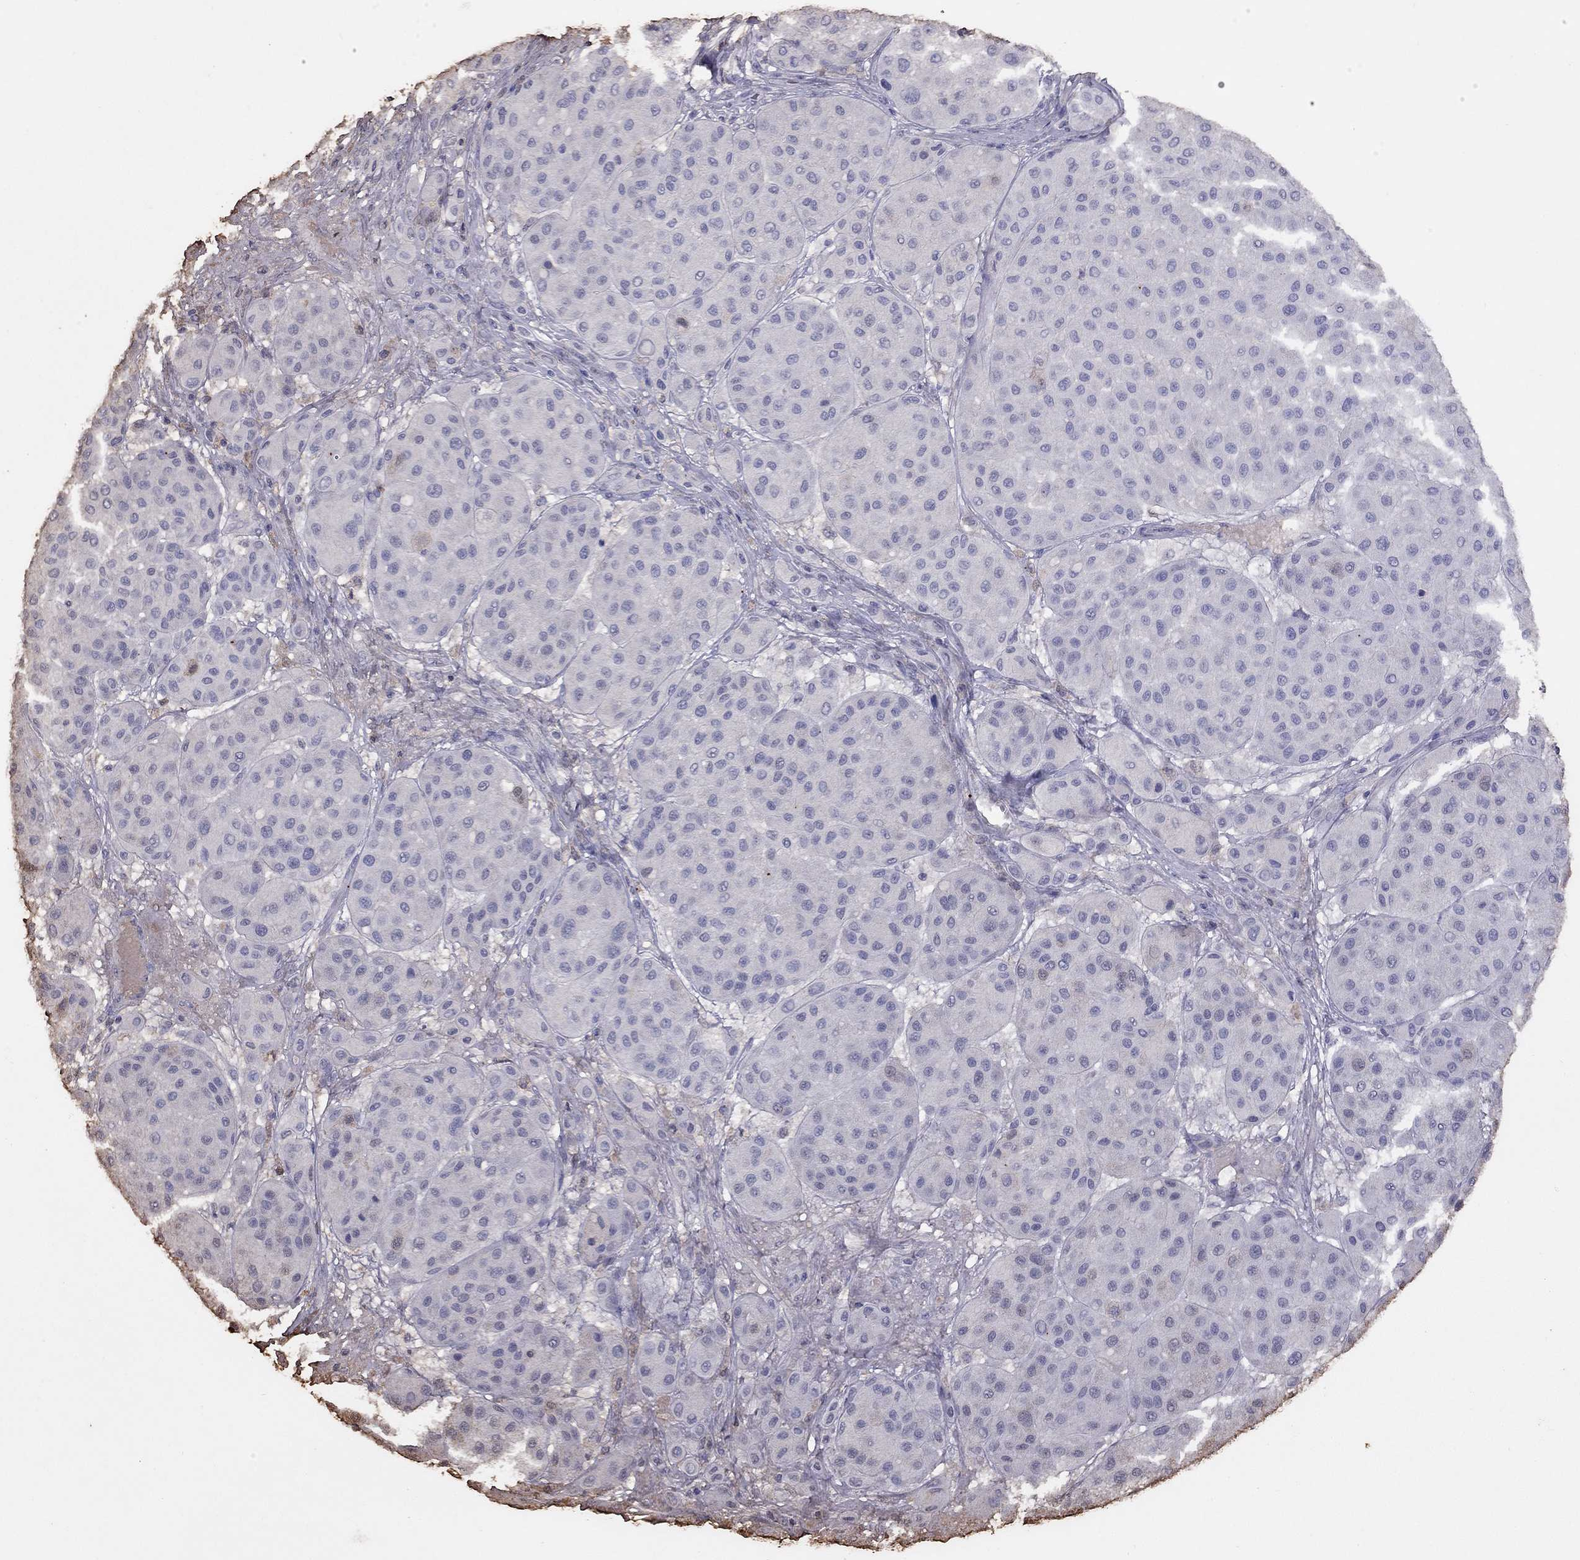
{"staining": {"intensity": "negative", "quantity": "none", "location": "none"}, "tissue": "melanoma", "cell_type": "Tumor cells", "image_type": "cancer", "snomed": [{"axis": "morphology", "description": "Malignant melanoma, Metastatic site"}, {"axis": "topography", "description": "Smooth muscle"}], "caption": "This is an IHC image of human melanoma. There is no staining in tumor cells.", "gene": "SUN3", "patient": {"sex": "male", "age": 41}}